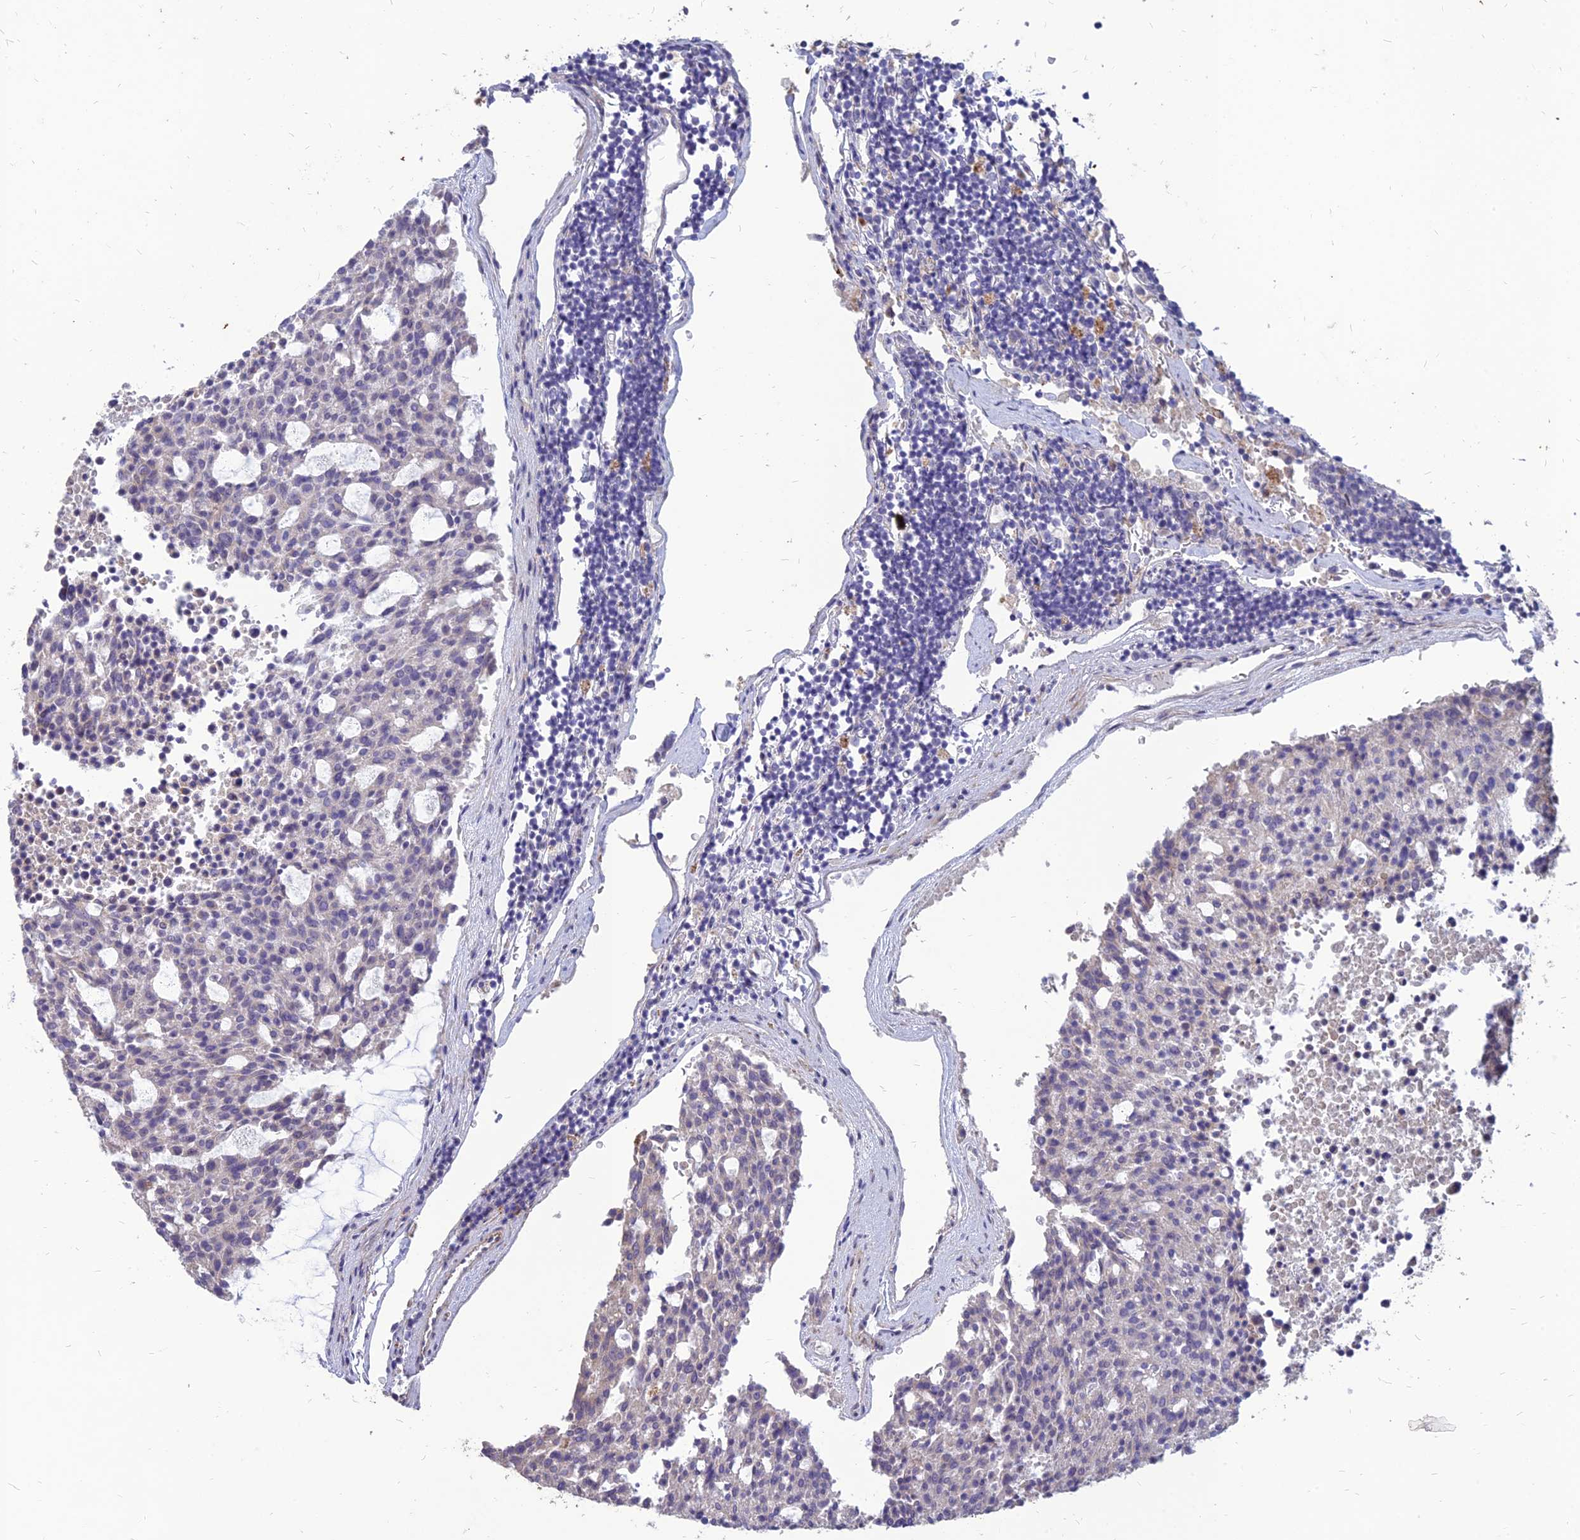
{"staining": {"intensity": "negative", "quantity": "none", "location": "none"}, "tissue": "carcinoid", "cell_type": "Tumor cells", "image_type": "cancer", "snomed": [{"axis": "morphology", "description": "Carcinoid, malignant, NOS"}, {"axis": "topography", "description": "Pancreas"}], "caption": "This histopathology image is of malignant carcinoid stained with IHC to label a protein in brown with the nuclei are counter-stained blue. There is no staining in tumor cells.", "gene": "ST3GAL6", "patient": {"sex": "female", "age": 54}}